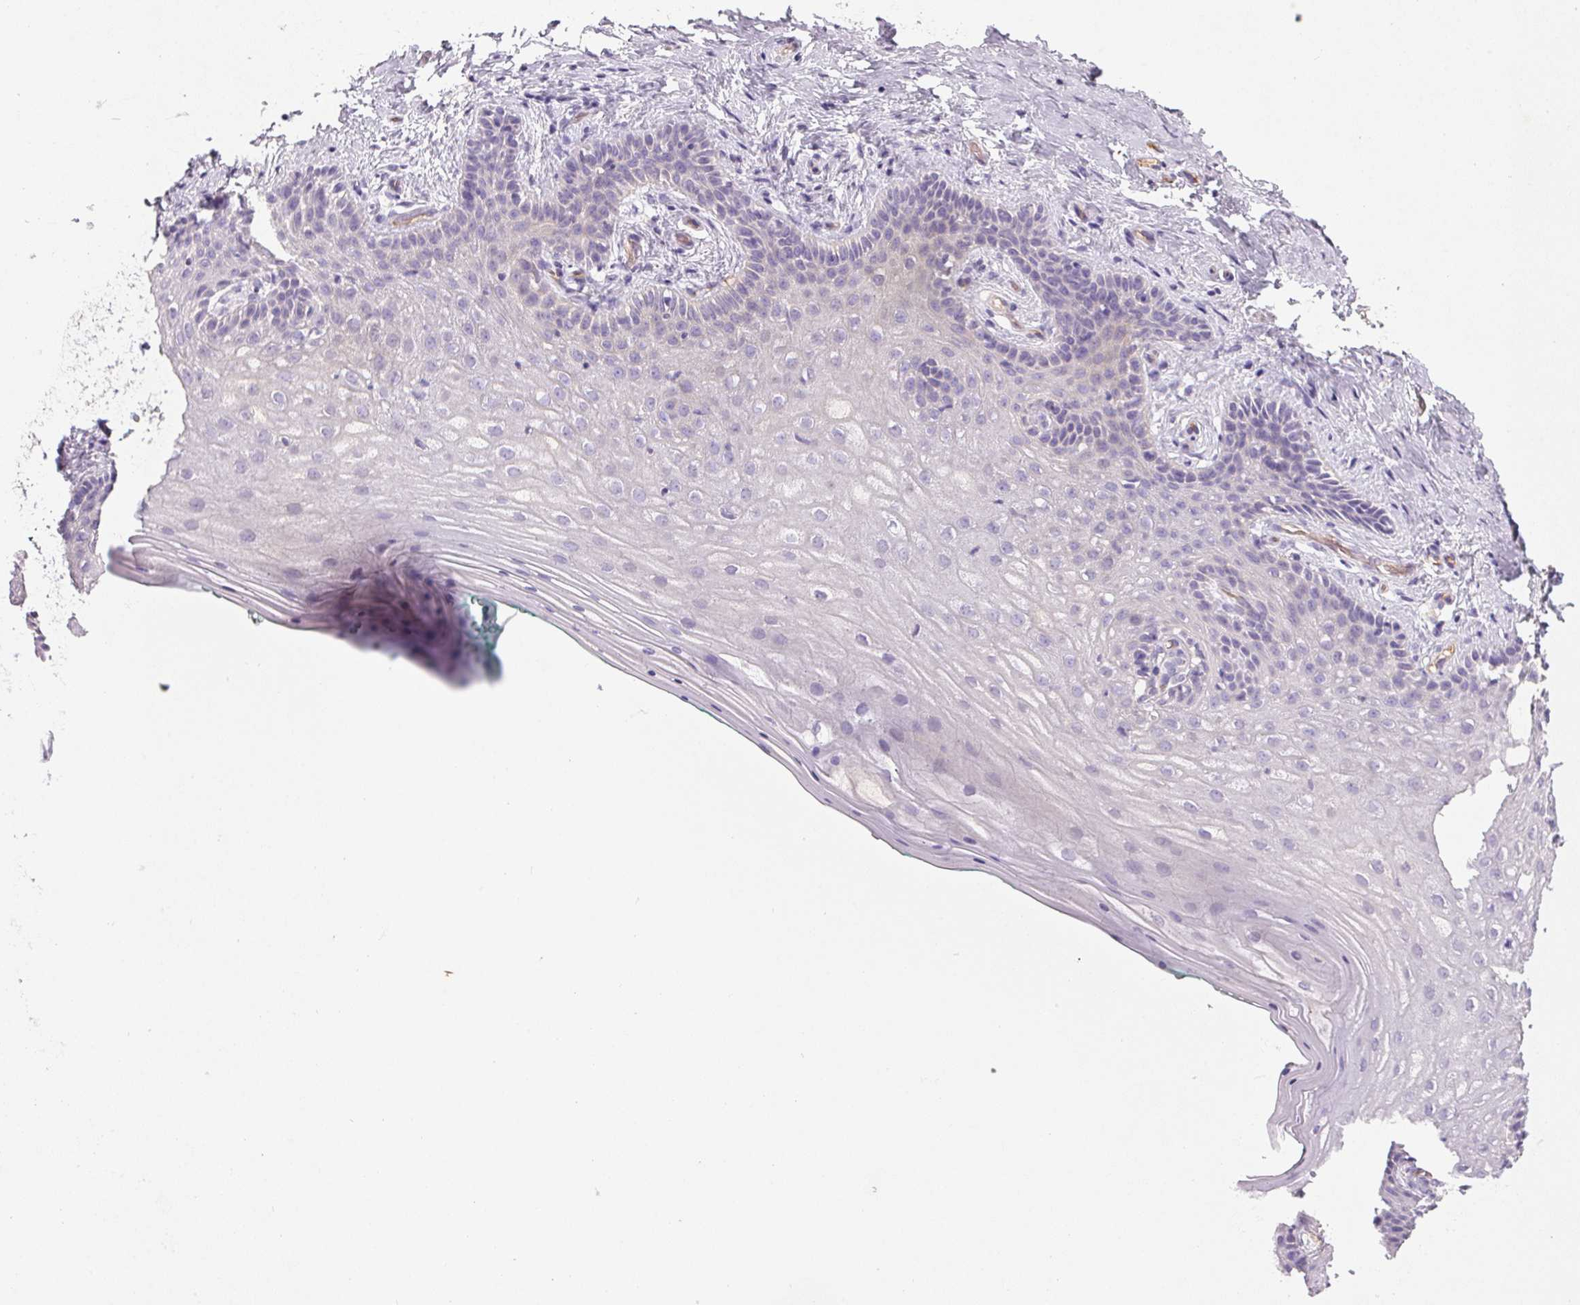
{"staining": {"intensity": "negative", "quantity": "none", "location": "none"}, "tissue": "vagina", "cell_type": "Squamous epithelial cells", "image_type": "normal", "snomed": [{"axis": "morphology", "description": "Normal tissue, NOS"}, {"axis": "topography", "description": "Vagina"}], "caption": "DAB (3,3'-diaminobenzidine) immunohistochemical staining of benign human vagina demonstrates no significant expression in squamous epithelial cells. (Stains: DAB (3,3'-diaminobenzidine) IHC with hematoxylin counter stain, Microscopy: brightfield microscopy at high magnification).", "gene": "APOC4", "patient": {"sex": "female", "age": 45}}